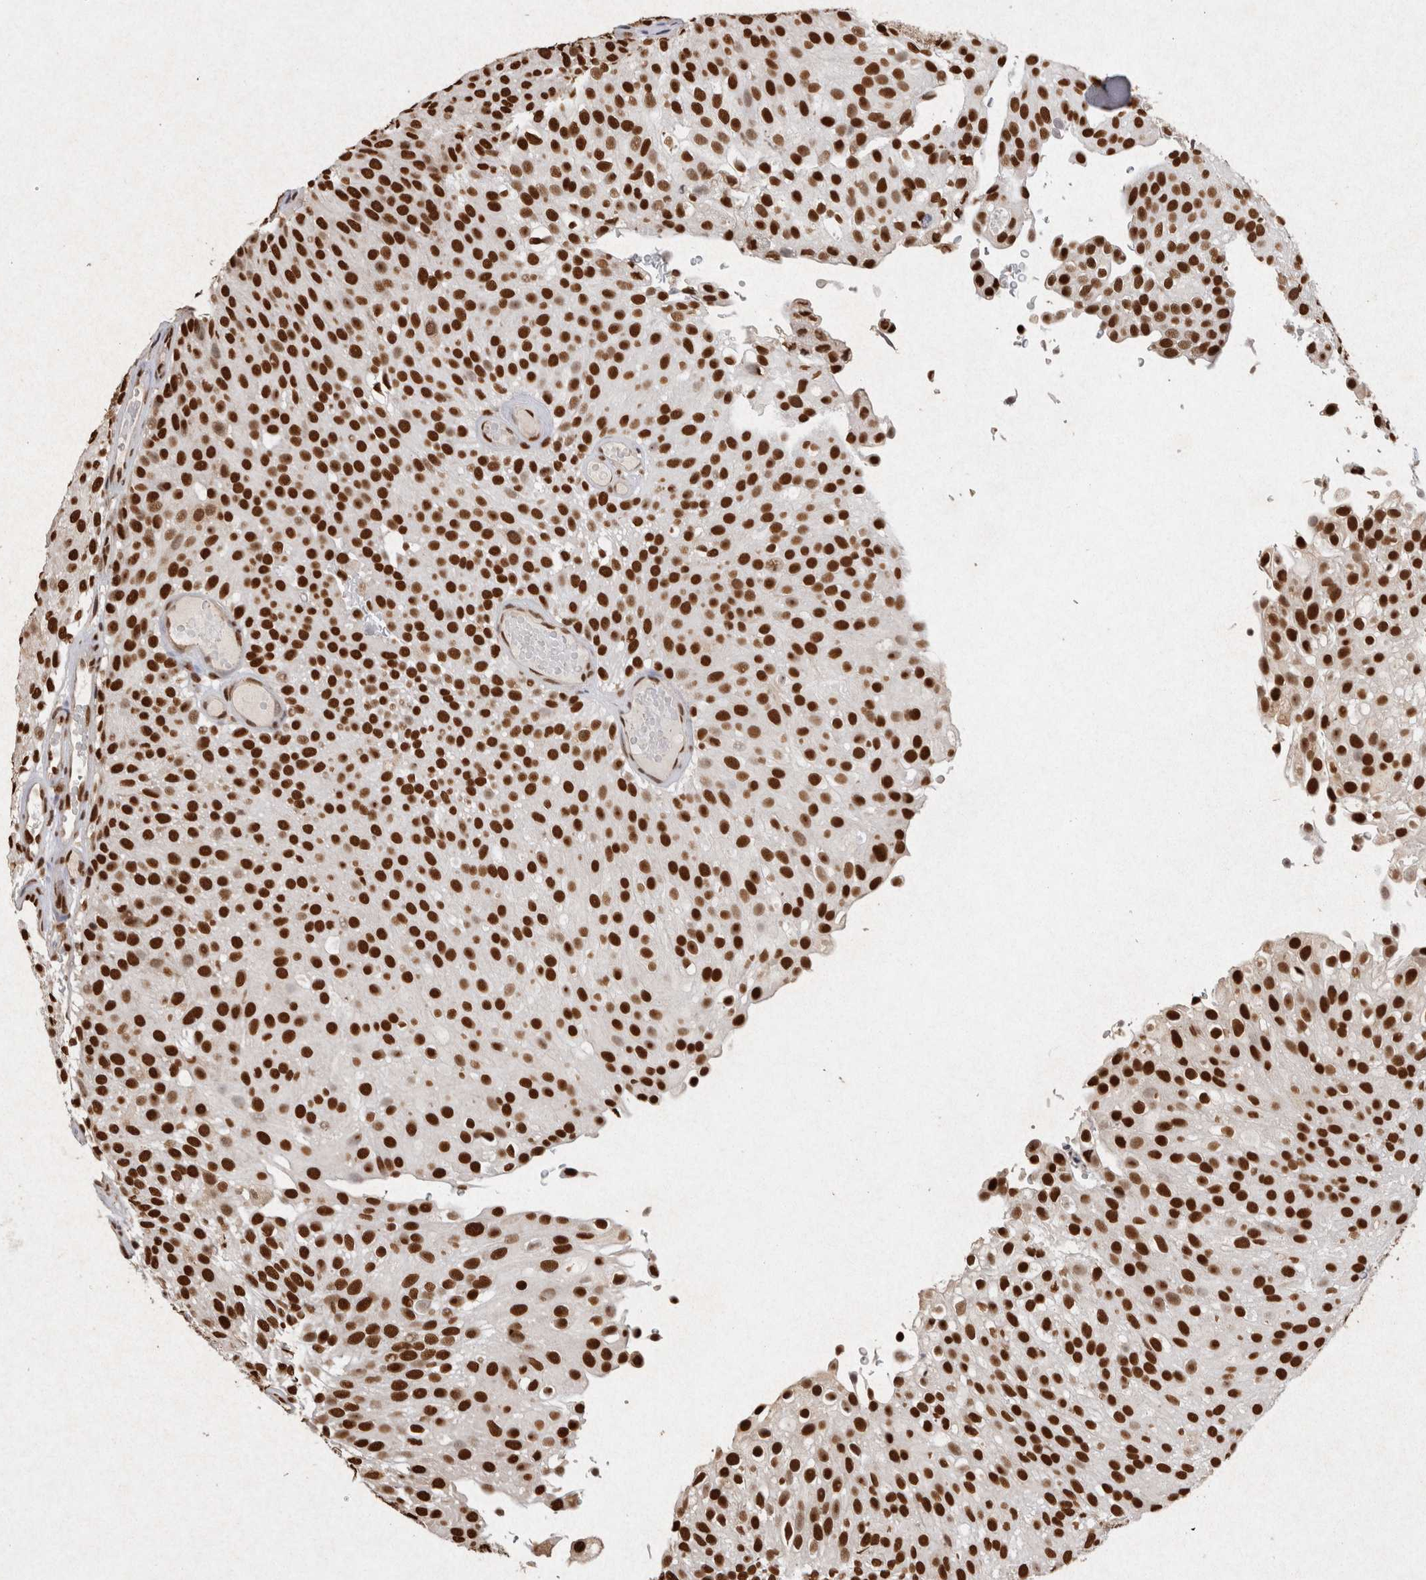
{"staining": {"intensity": "strong", "quantity": ">75%", "location": "nuclear"}, "tissue": "urothelial cancer", "cell_type": "Tumor cells", "image_type": "cancer", "snomed": [{"axis": "morphology", "description": "Urothelial carcinoma, Low grade"}, {"axis": "topography", "description": "Urinary bladder"}], "caption": "This micrograph demonstrates immunohistochemistry (IHC) staining of urothelial cancer, with high strong nuclear expression in about >75% of tumor cells.", "gene": "HDGF", "patient": {"sex": "male", "age": 78}}